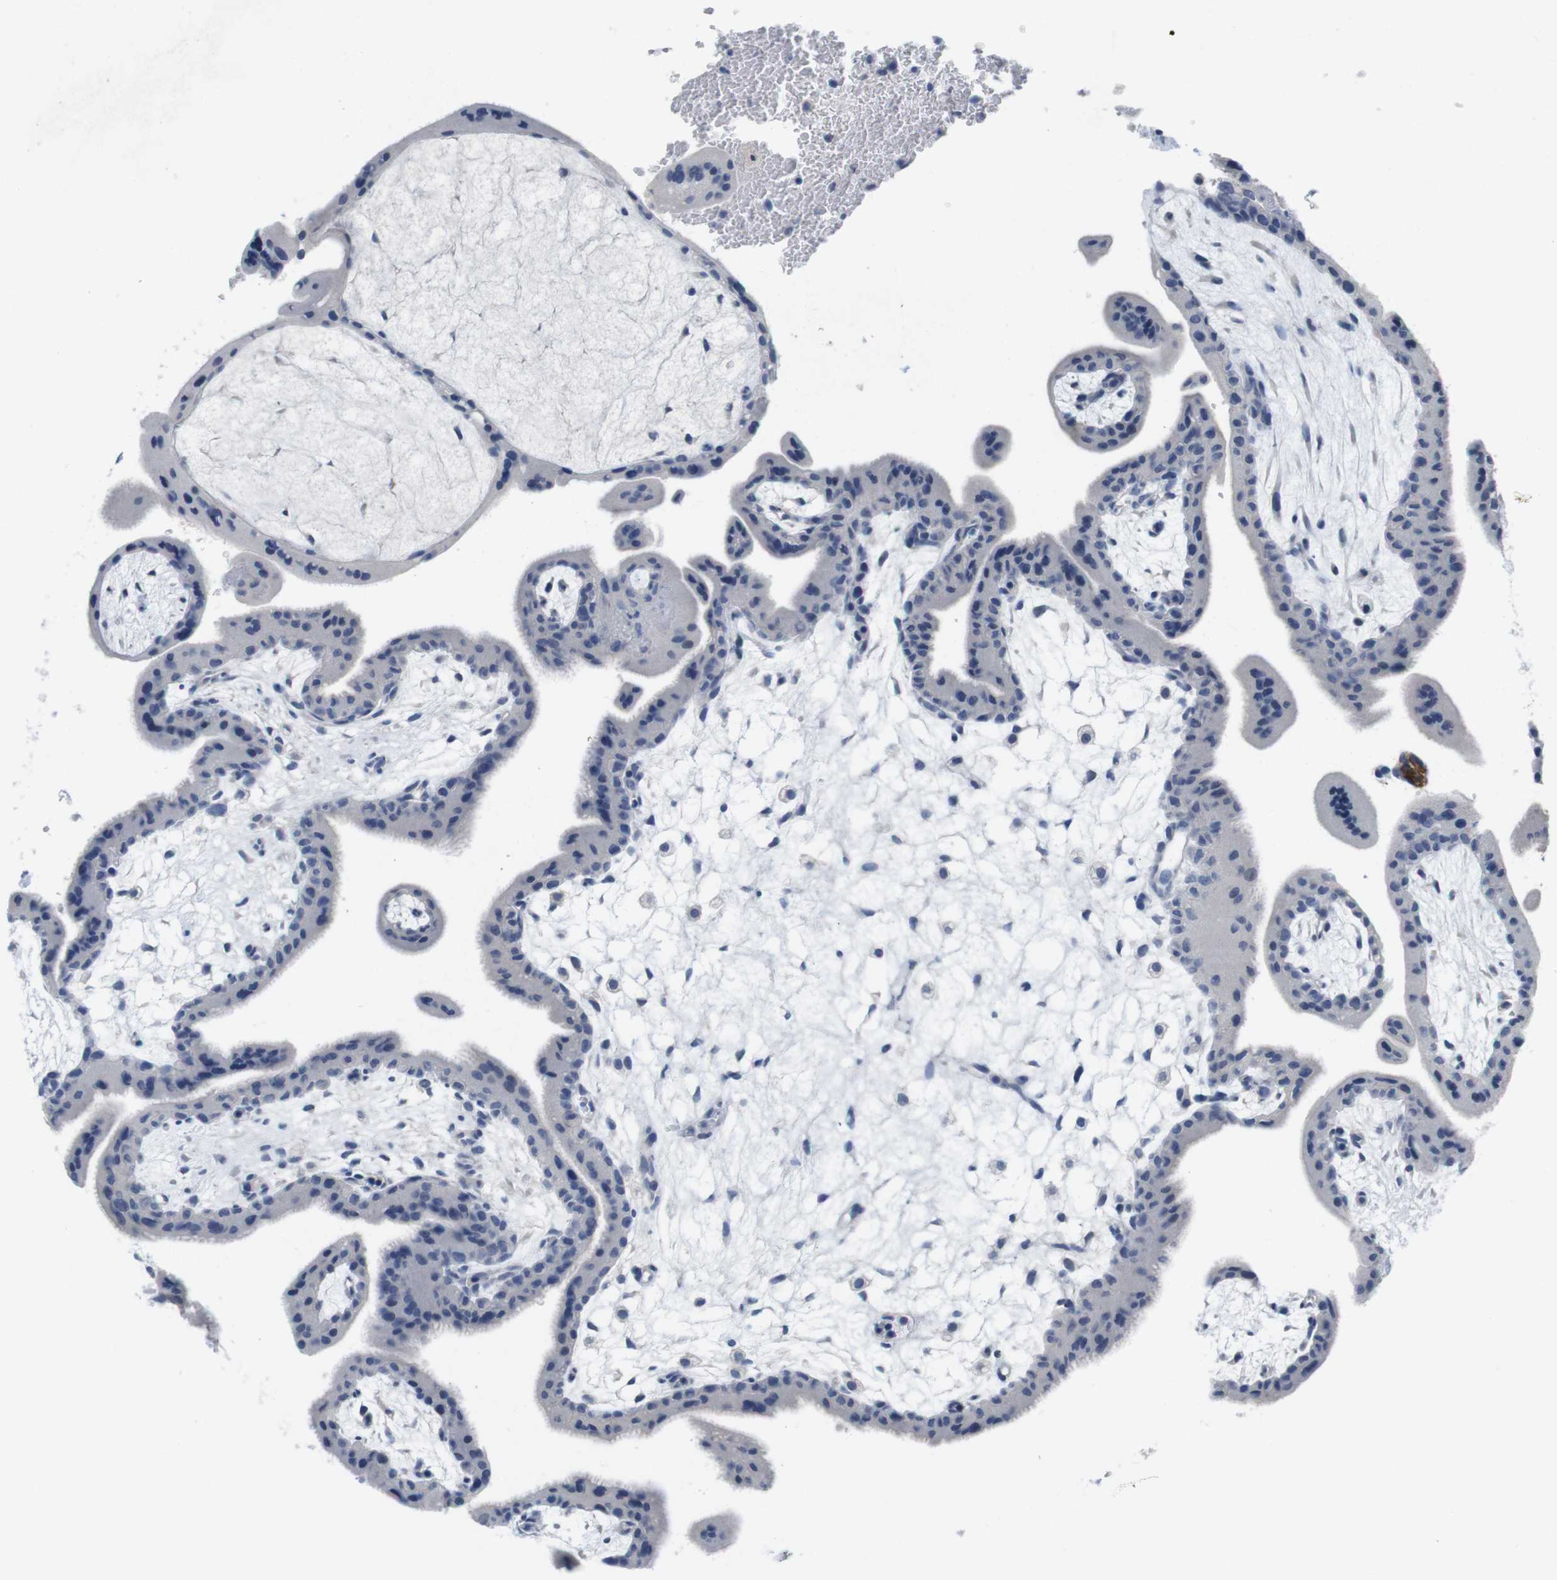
{"staining": {"intensity": "negative", "quantity": "none", "location": "none"}, "tissue": "placenta", "cell_type": "Decidual cells", "image_type": "normal", "snomed": [{"axis": "morphology", "description": "Normal tissue, NOS"}, {"axis": "topography", "description": "Placenta"}], "caption": "High power microscopy image of an immunohistochemistry (IHC) histopathology image of normal placenta, revealing no significant expression in decidual cells. Brightfield microscopy of immunohistochemistry stained with DAB (3,3'-diaminobenzidine) (brown) and hematoxylin (blue), captured at high magnification.", "gene": "MAP6", "patient": {"sex": "female", "age": 35}}